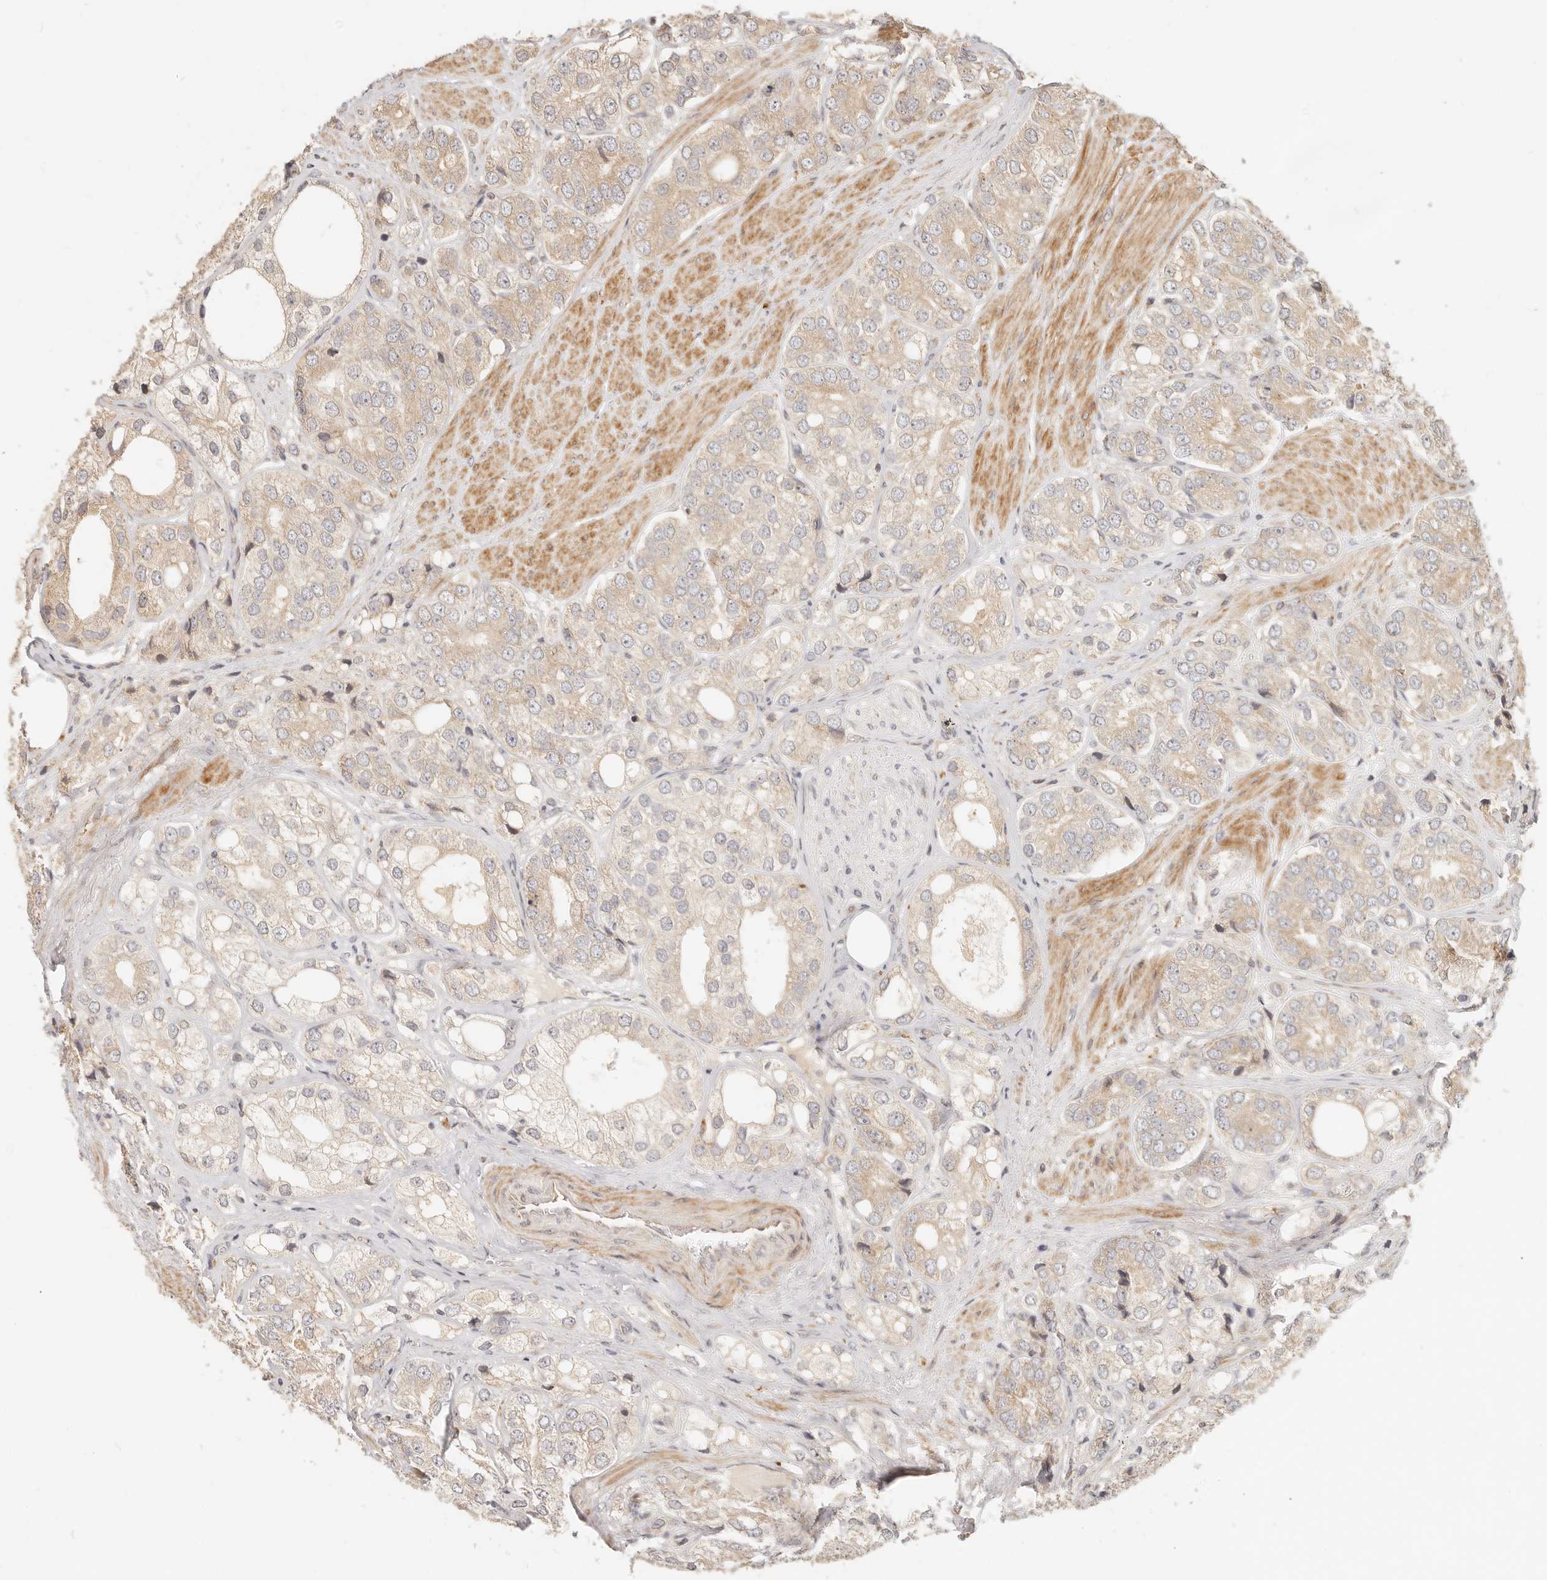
{"staining": {"intensity": "weak", "quantity": "25%-75%", "location": "cytoplasmic/membranous"}, "tissue": "prostate cancer", "cell_type": "Tumor cells", "image_type": "cancer", "snomed": [{"axis": "morphology", "description": "Adenocarcinoma, High grade"}, {"axis": "topography", "description": "Prostate"}], "caption": "The photomicrograph shows a brown stain indicating the presence of a protein in the cytoplasmic/membranous of tumor cells in prostate adenocarcinoma (high-grade).", "gene": "TIMM17A", "patient": {"sex": "male", "age": 50}}